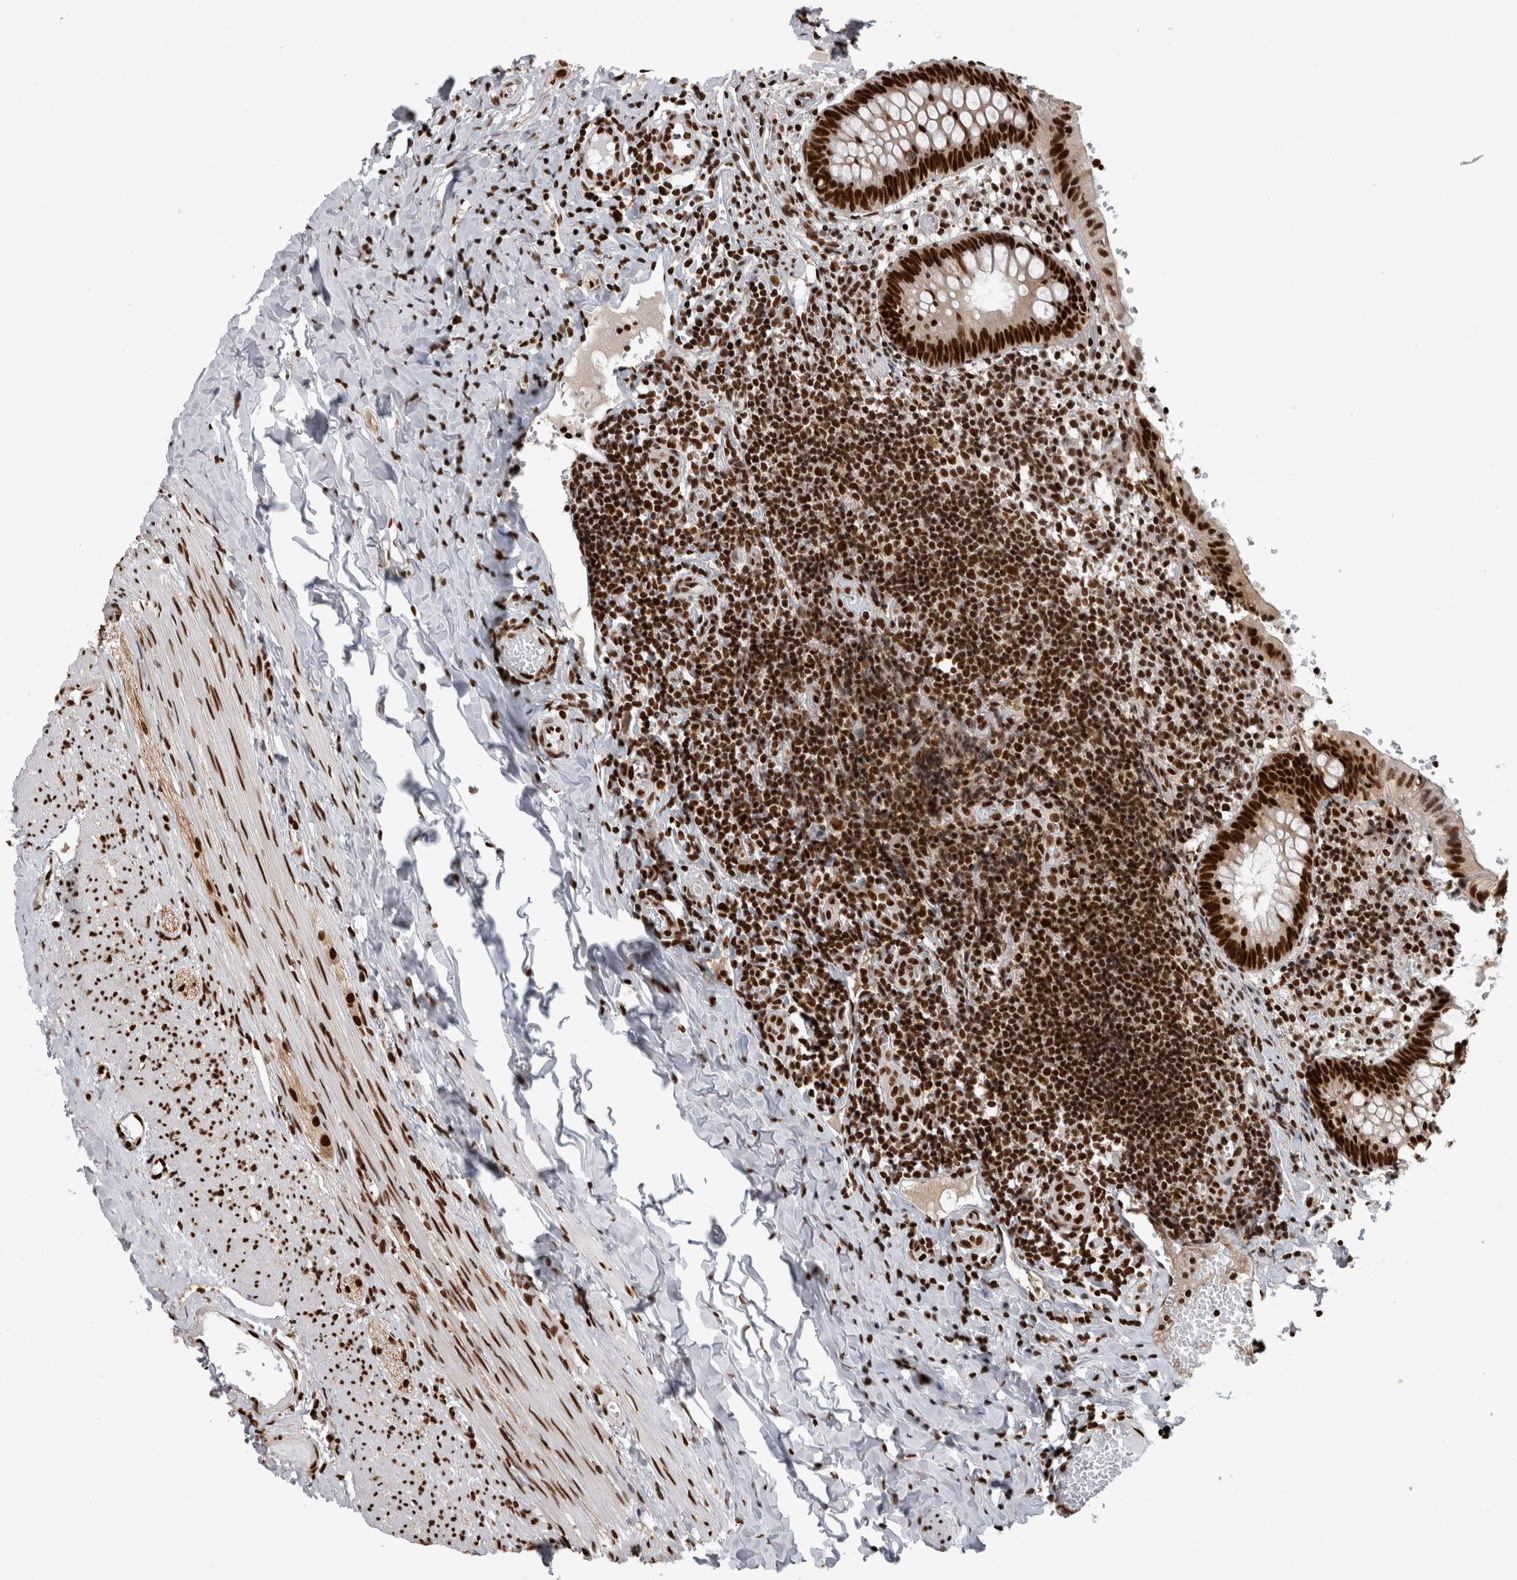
{"staining": {"intensity": "strong", "quantity": ">75%", "location": "nuclear"}, "tissue": "appendix", "cell_type": "Glandular cells", "image_type": "normal", "snomed": [{"axis": "morphology", "description": "Normal tissue, NOS"}, {"axis": "topography", "description": "Appendix"}], "caption": "The histopathology image shows staining of benign appendix, revealing strong nuclear protein expression (brown color) within glandular cells.", "gene": "ZSCAN2", "patient": {"sex": "male", "age": 8}}